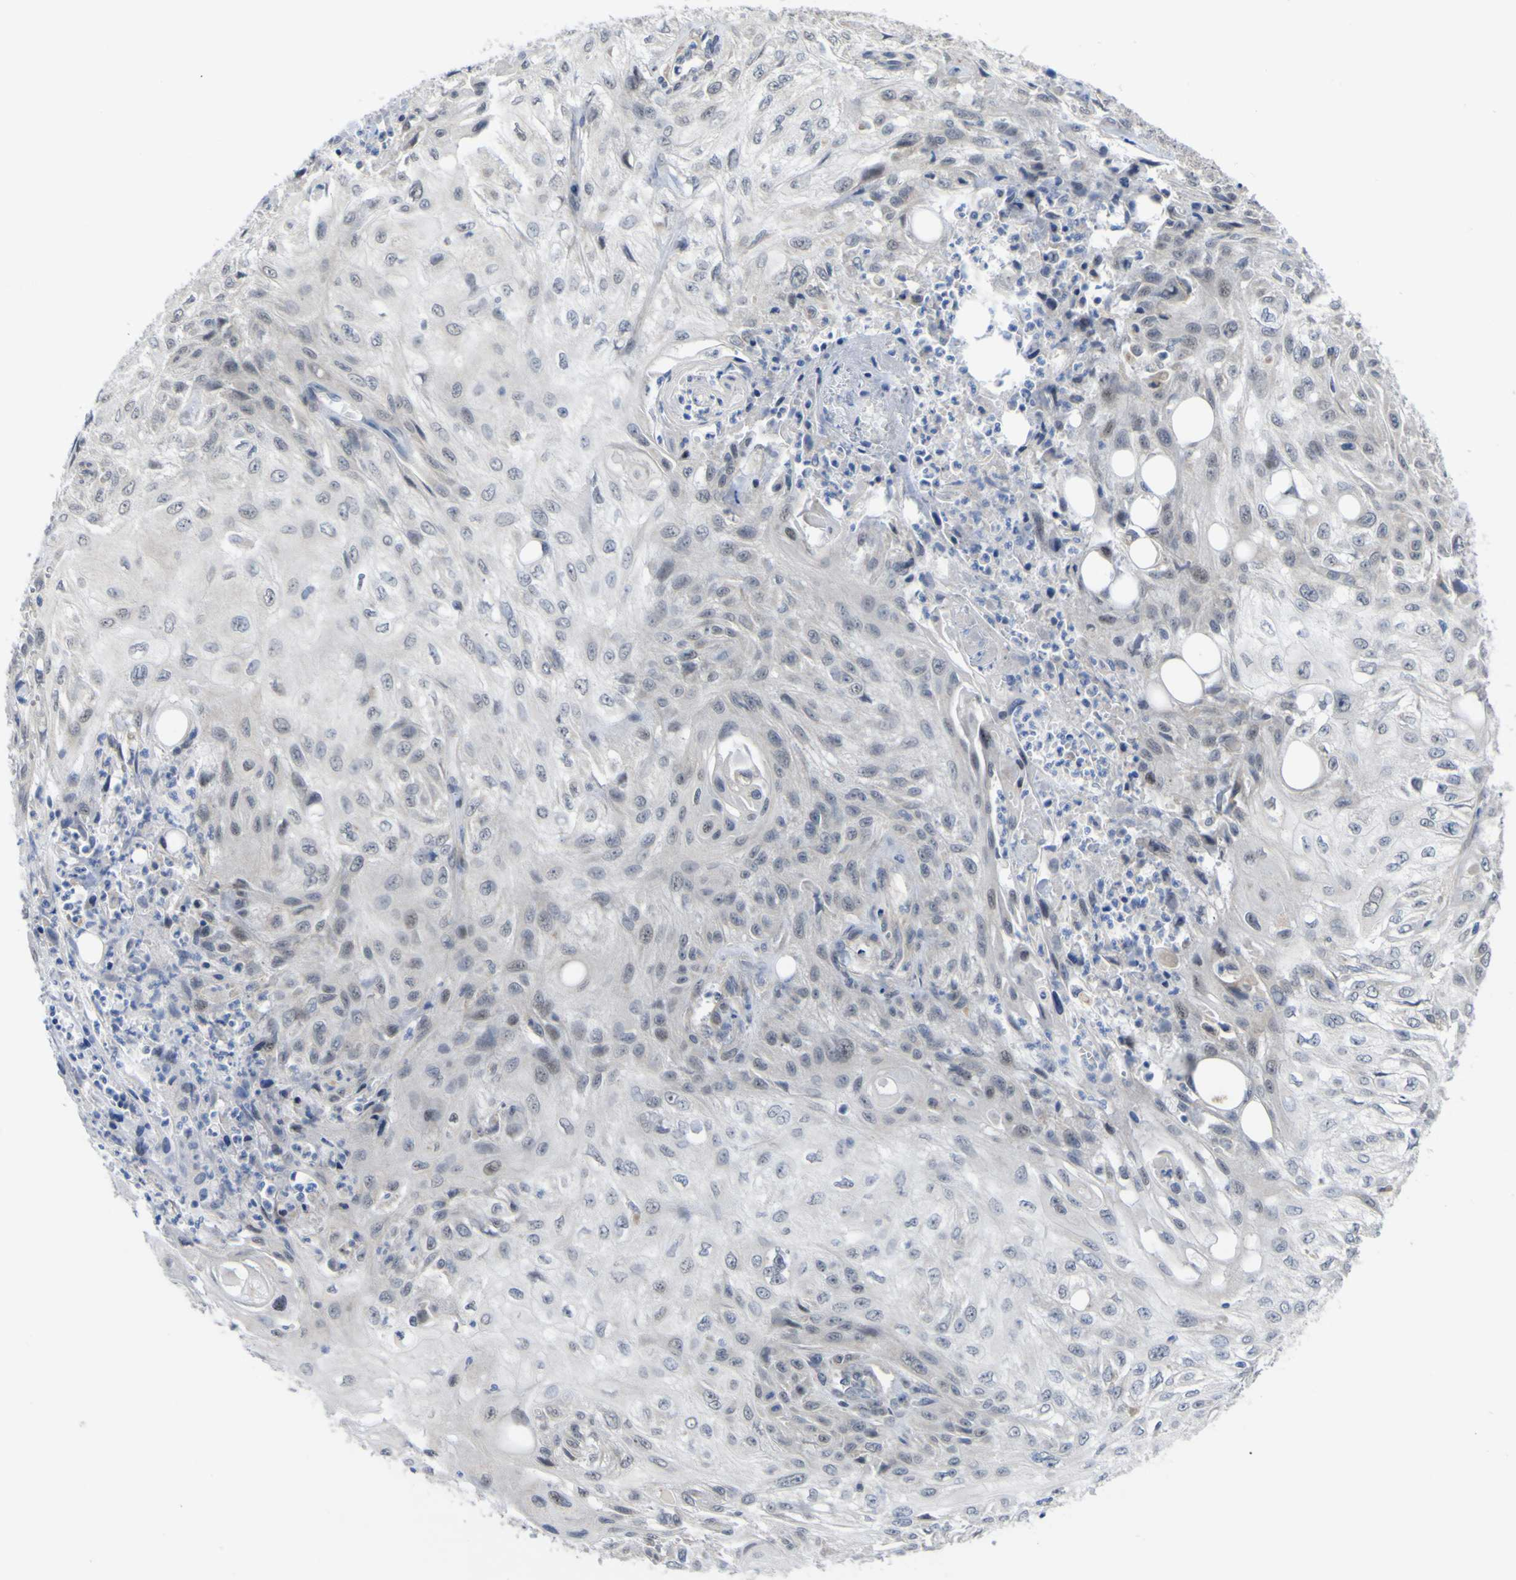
{"staining": {"intensity": "negative", "quantity": "none", "location": "none"}, "tissue": "skin cancer", "cell_type": "Tumor cells", "image_type": "cancer", "snomed": [{"axis": "morphology", "description": "Squamous cell carcinoma, NOS"}, {"axis": "topography", "description": "Skin"}], "caption": "Protein analysis of skin squamous cell carcinoma reveals no significant expression in tumor cells.", "gene": "TNFRSF11A", "patient": {"sex": "male", "age": 75}}